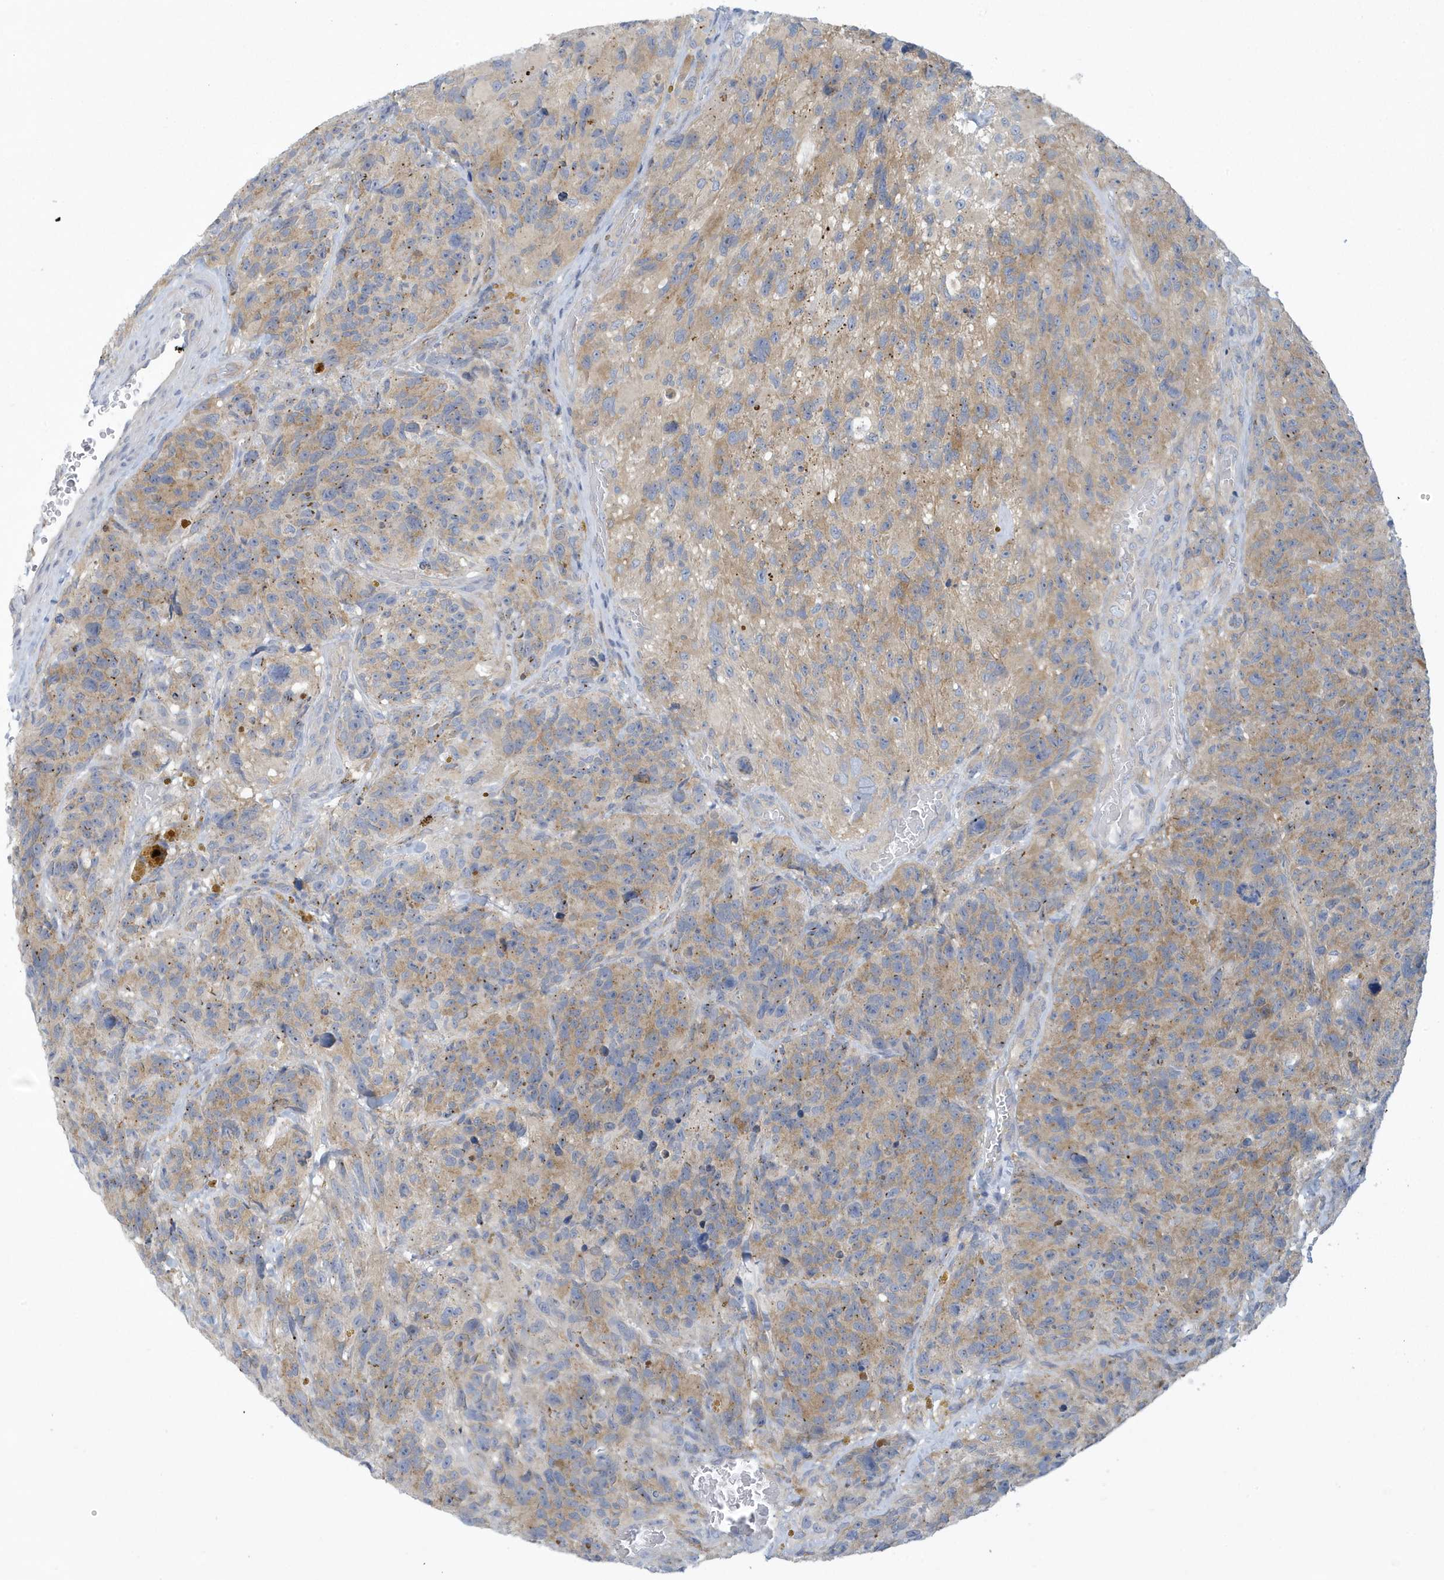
{"staining": {"intensity": "weak", "quantity": "25%-75%", "location": "cytoplasmic/membranous"}, "tissue": "glioma", "cell_type": "Tumor cells", "image_type": "cancer", "snomed": [{"axis": "morphology", "description": "Glioma, malignant, High grade"}, {"axis": "topography", "description": "Brain"}], "caption": "This image shows immunohistochemistry (IHC) staining of glioma, with low weak cytoplasmic/membranous expression in approximately 25%-75% of tumor cells.", "gene": "VTA1", "patient": {"sex": "male", "age": 69}}